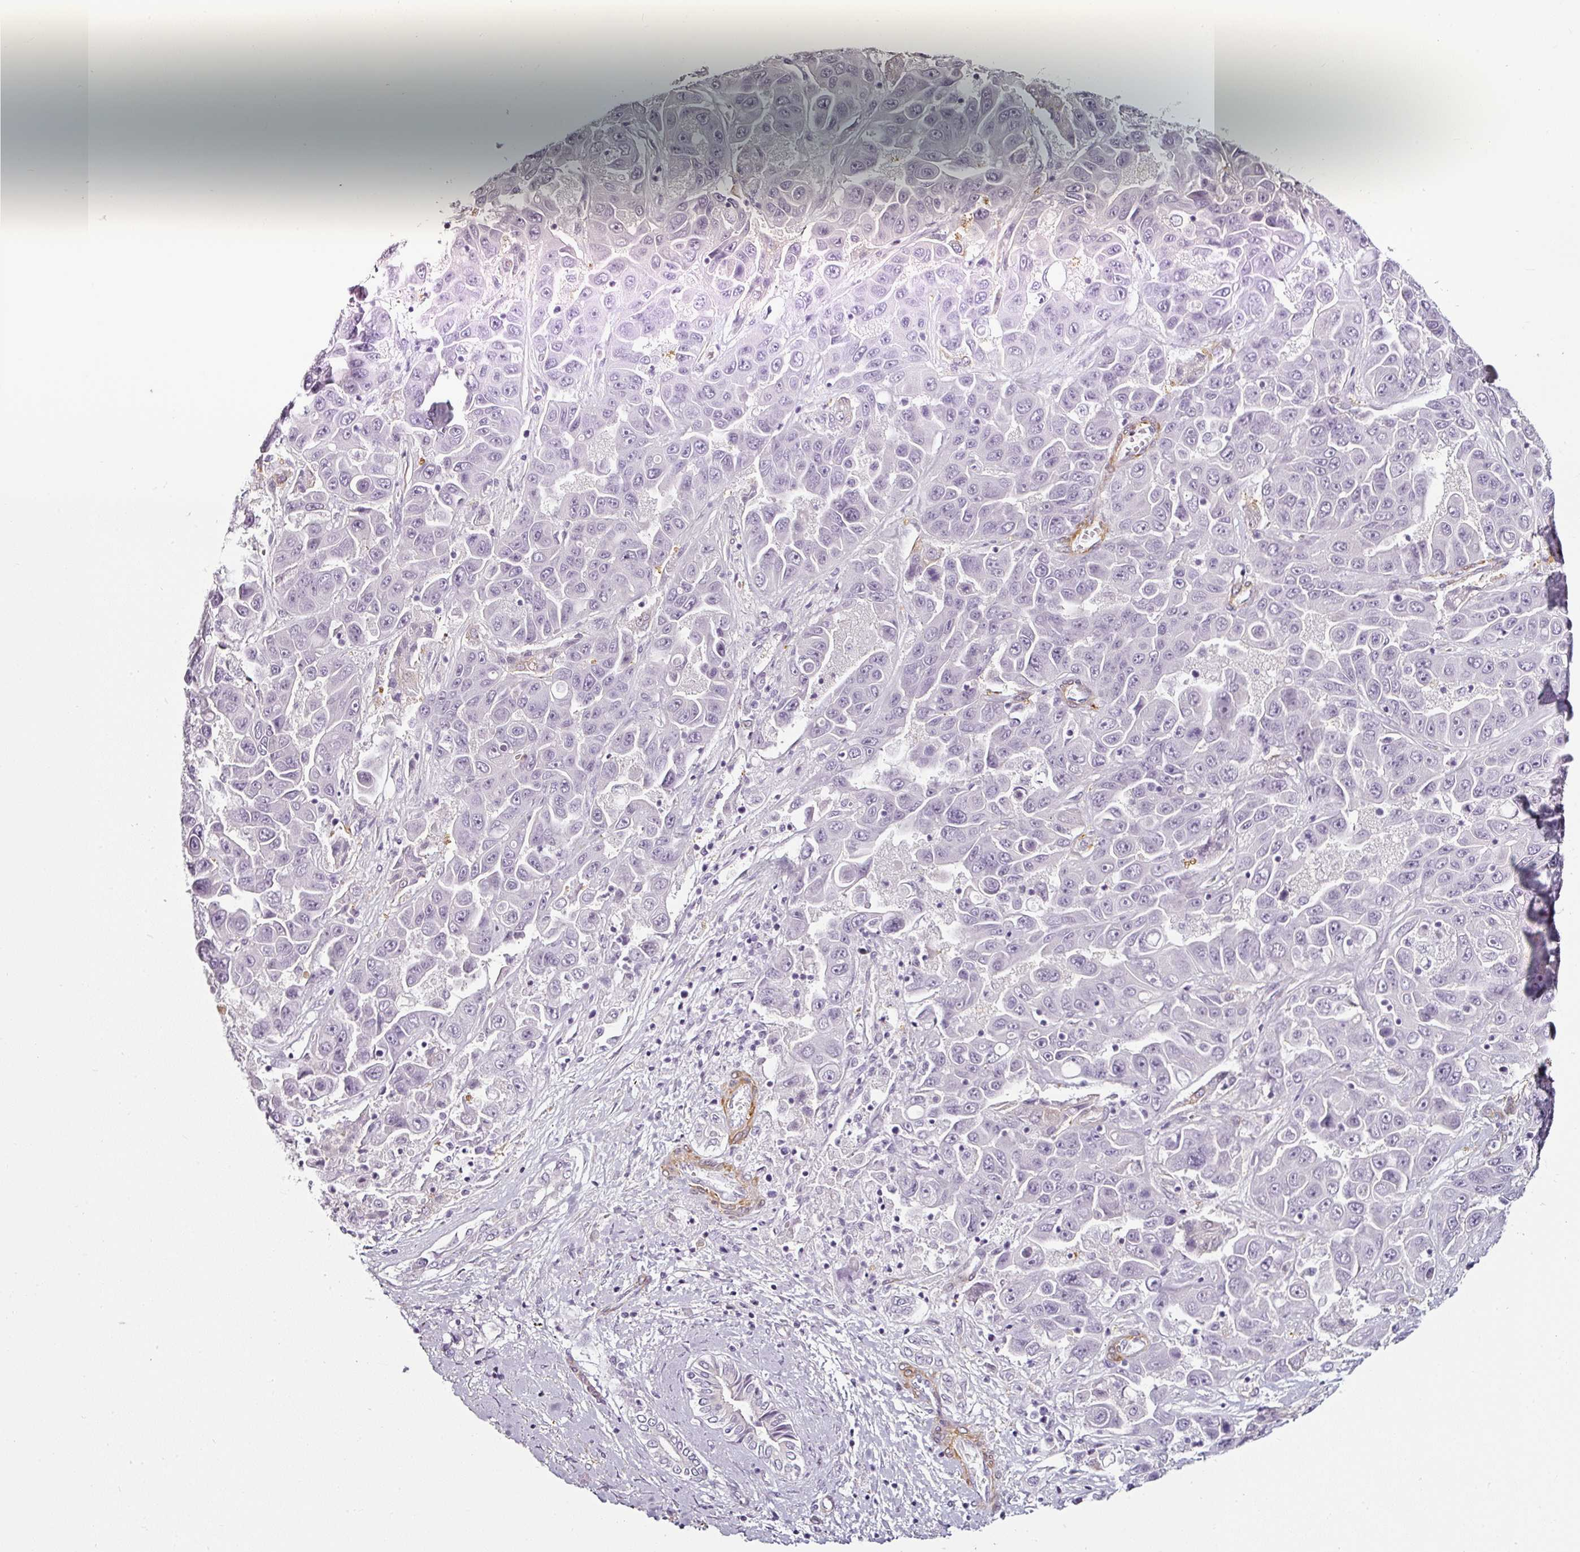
{"staining": {"intensity": "negative", "quantity": "none", "location": "none"}, "tissue": "liver cancer", "cell_type": "Tumor cells", "image_type": "cancer", "snomed": [{"axis": "morphology", "description": "Cholangiocarcinoma"}, {"axis": "topography", "description": "Liver"}], "caption": "Histopathology image shows no significant protein expression in tumor cells of liver cholangiocarcinoma. Nuclei are stained in blue.", "gene": "CAP2", "patient": {"sex": "female", "age": 52}}